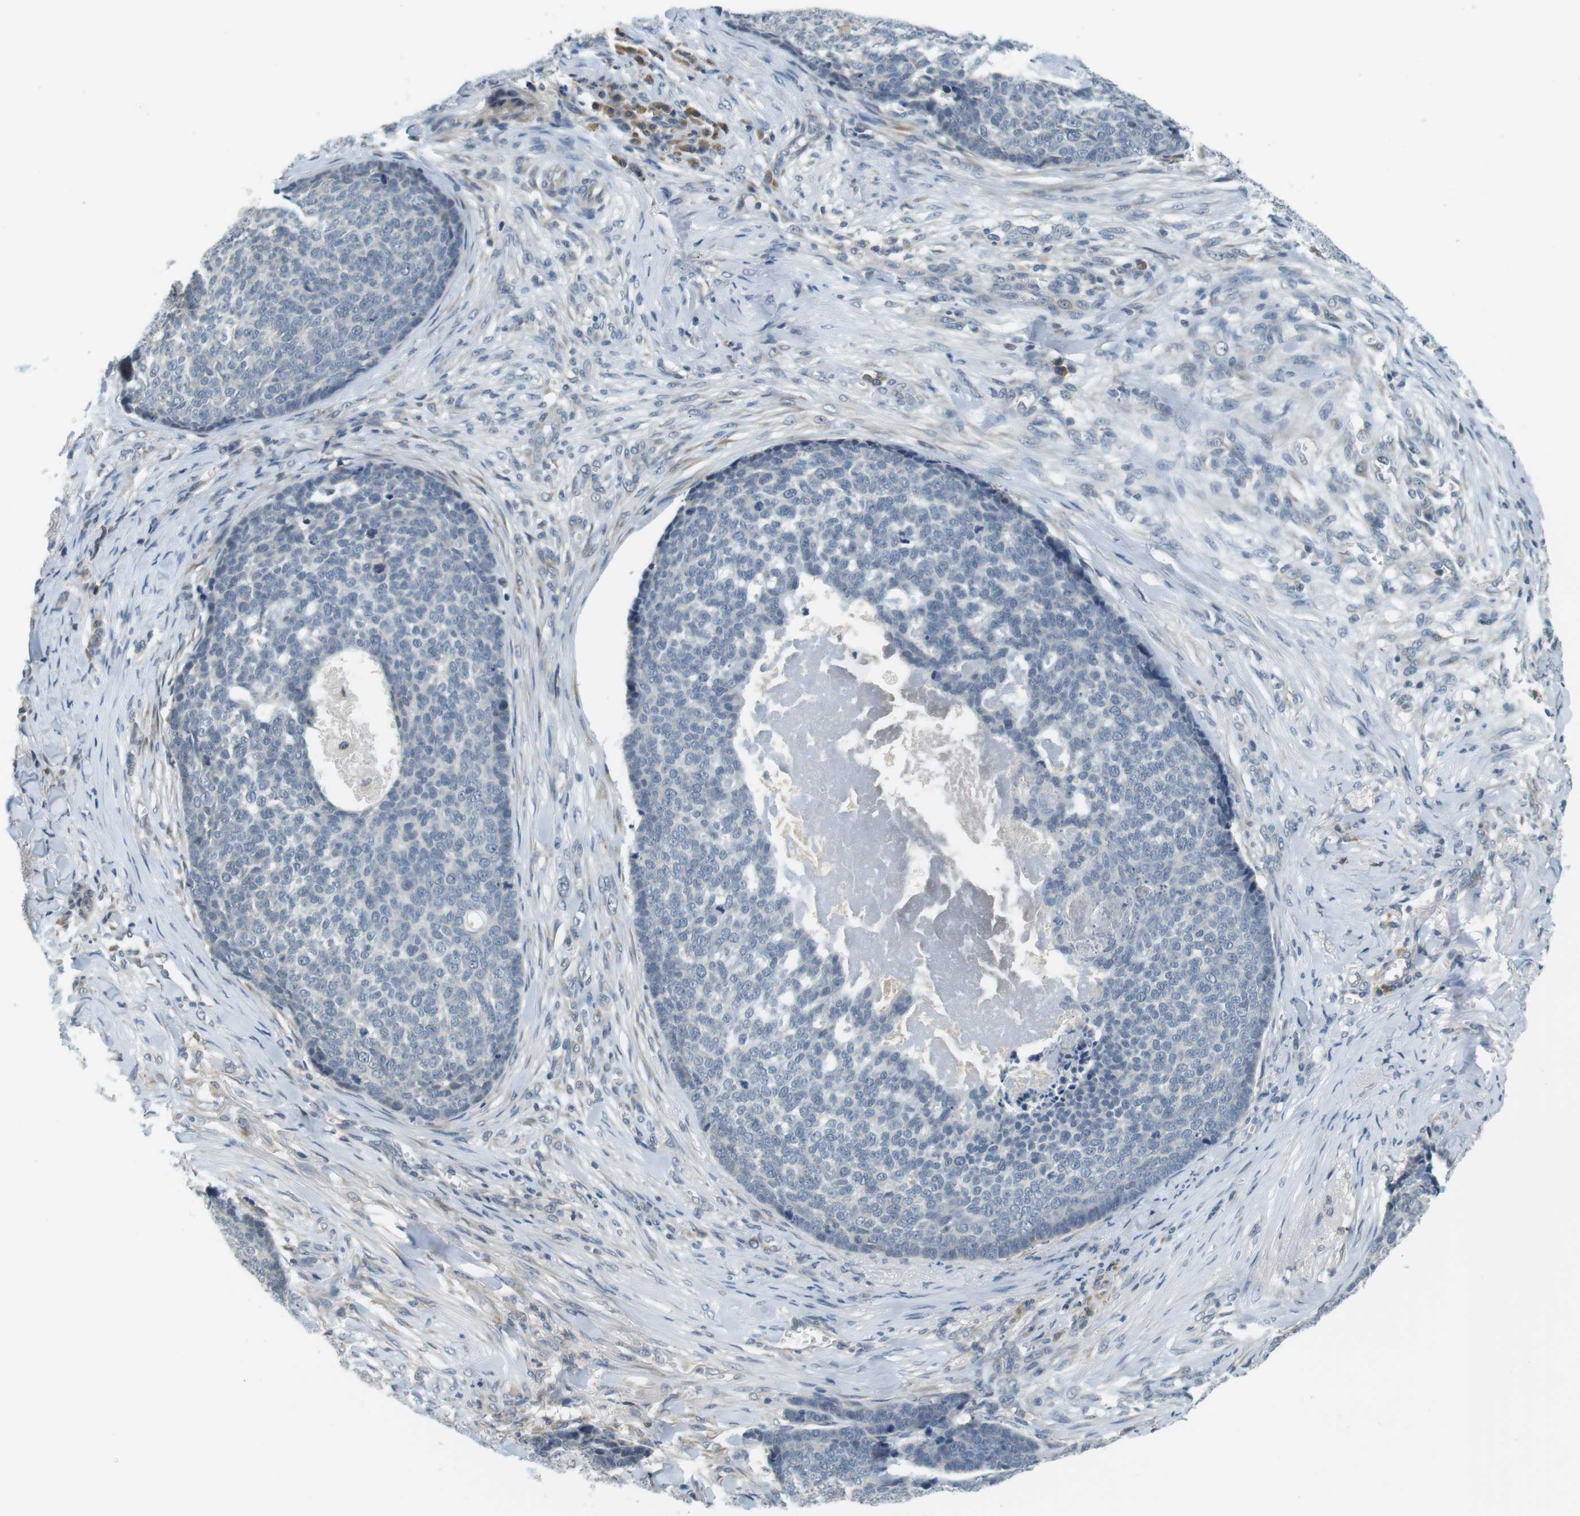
{"staining": {"intensity": "negative", "quantity": "none", "location": "none"}, "tissue": "skin cancer", "cell_type": "Tumor cells", "image_type": "cancer", "snomed": [{"axis": "morphology", "description": "Basal cell carcinoma"}, {"axis": "topography", "description": "Skin"}], "caption": "This image is of skin cancer (basal cell carcinoma) stained with immunohistochemistry (IHC) to label a protein in brown with the nuclei are counter-stained blue. There is no positivity in tumor cells.", "gene": "WNT7A", "patient": {"sex": "male", "age": 84}}